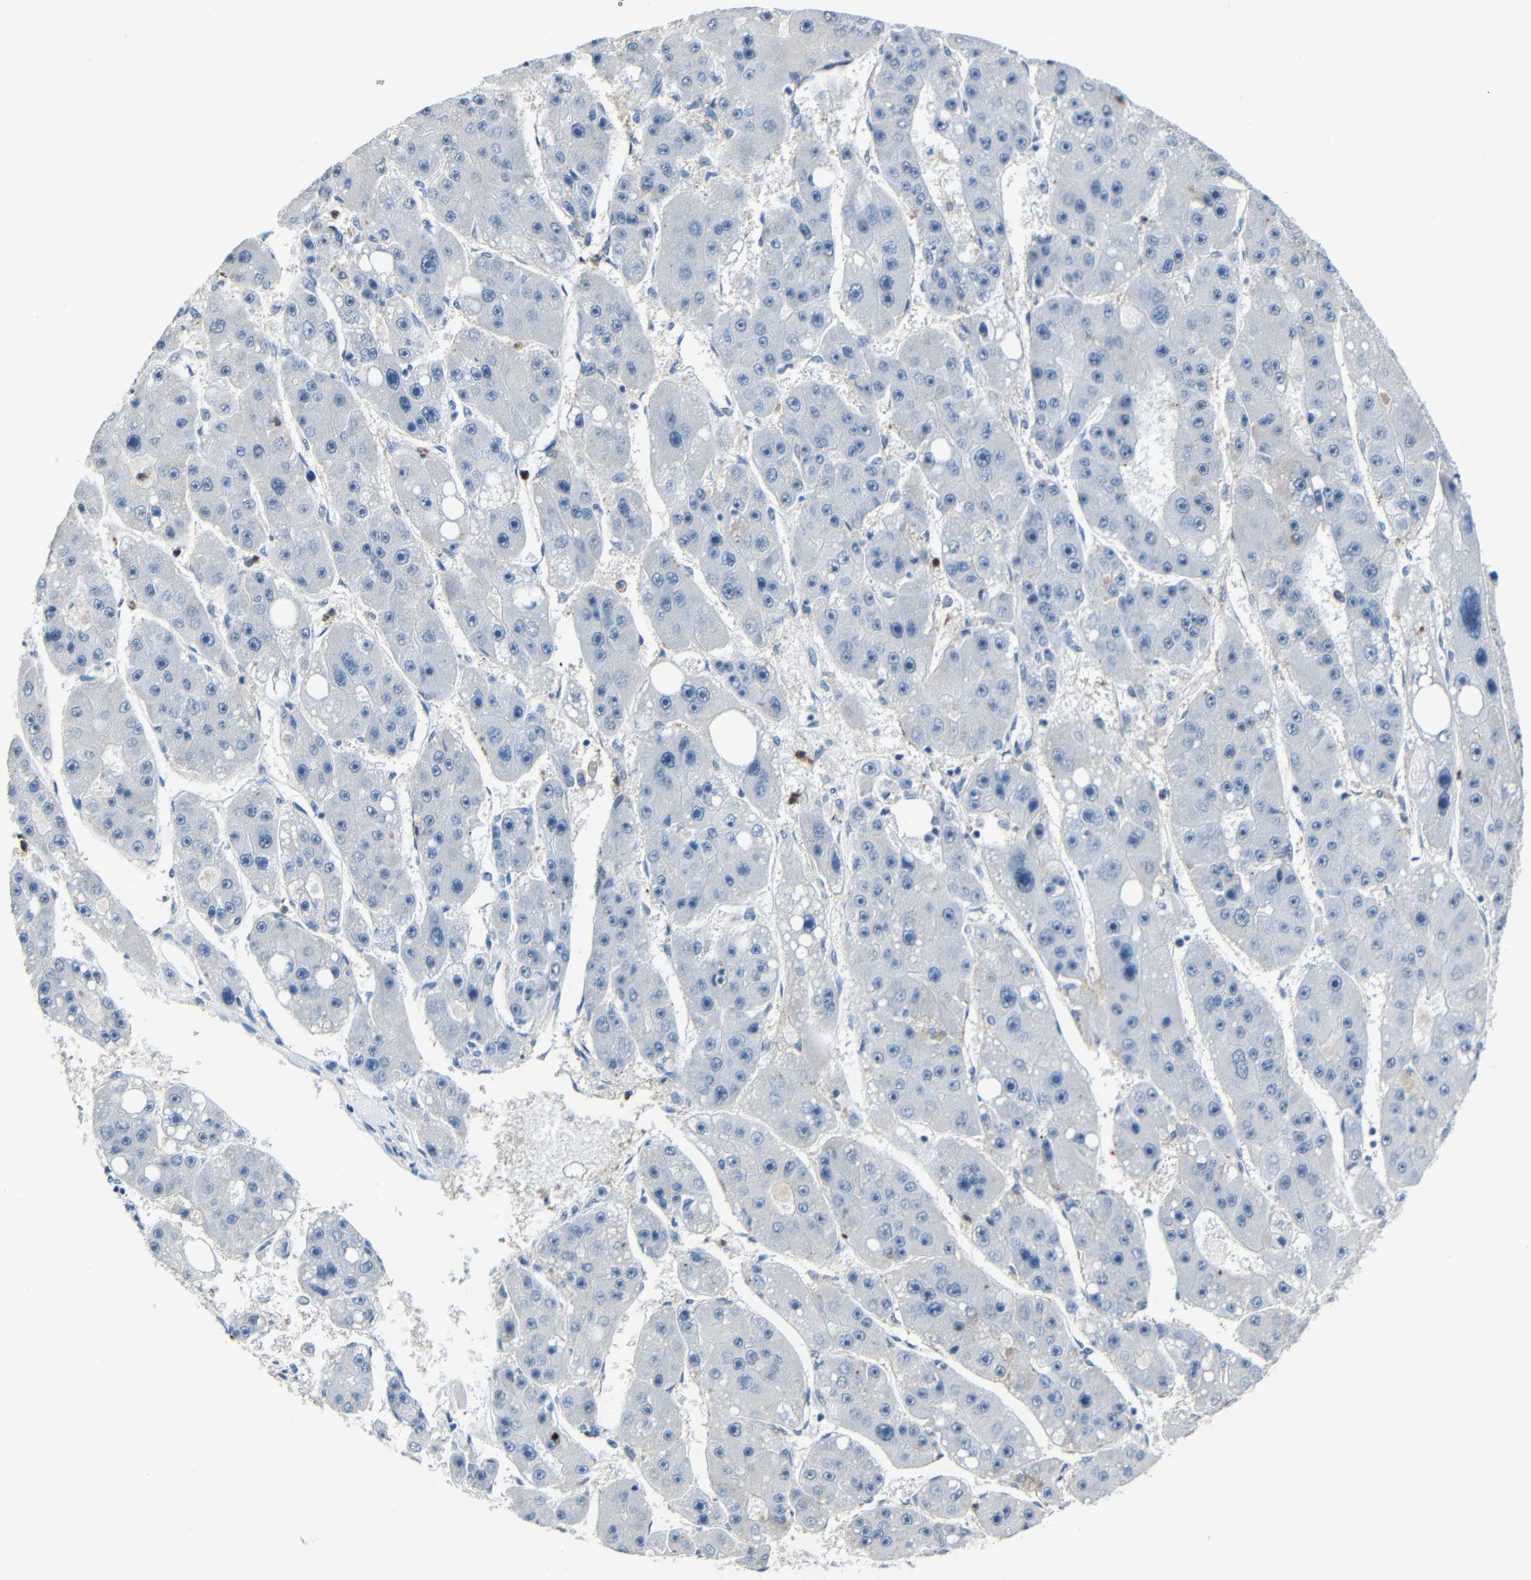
{"staining": {"intensity": "negative", "quantity": "none", "location": "none"}, "tissue": "liver cancer", "cell_type": "Tumor cells", "image_type": "cancer", "snomed": [{"axis": "morphology", "description": "Carcinoma, Hepatocellular, NOS"}, {"axis": "topography", "description": "Liver"}], "caption": "This is an IHC histopathology image of liver cancer. There is no expression in tumor cells.", "gene": "DNAJC5", "patient": {"sex": "female", "age": 61}}